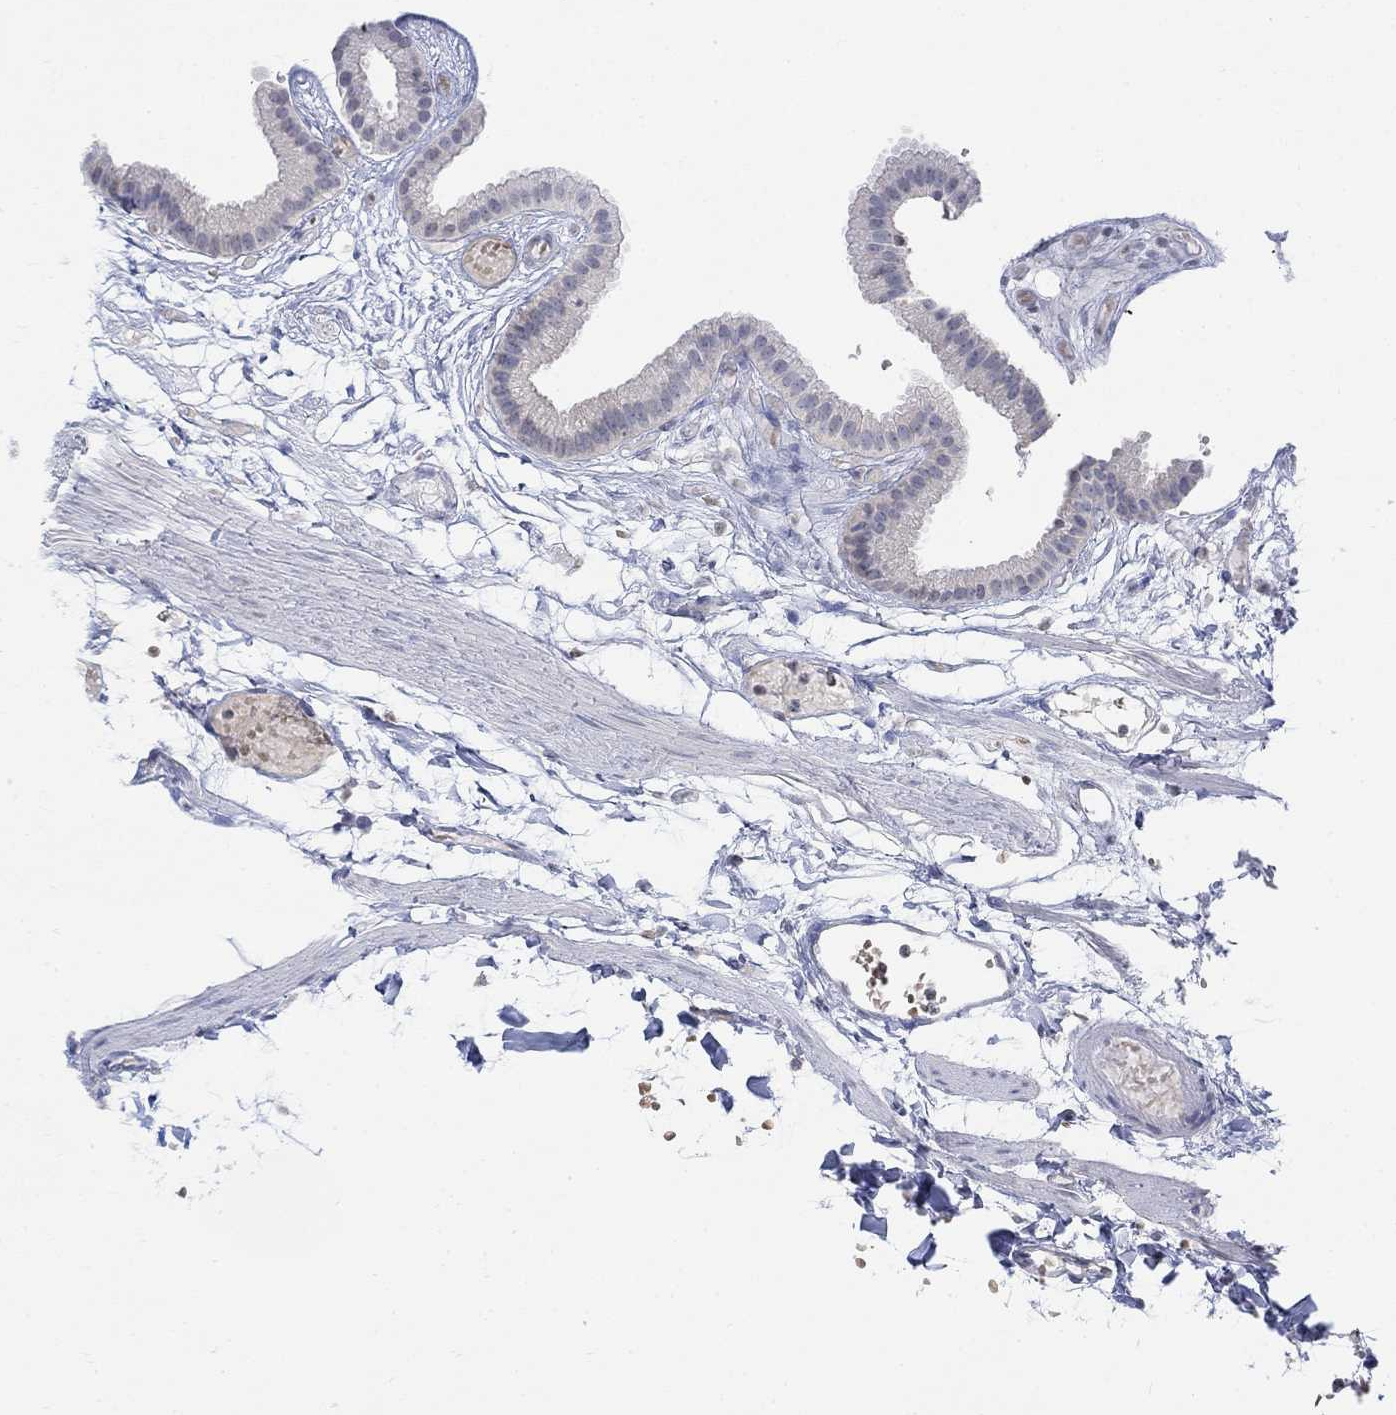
{"staining": {"intensity": "negative", "quantity": "none", "location": "none"}, "tissue": "gallbladder", "cell_type": "Glandular cells", "image_type": "normal", "snomed": [{"axis": "morphology", "description": "Normal tissue, NOS"}, {"axis": "topography", "description": "Gallbladder"}], "caption": "Protein analysis of benign gallbladder shows no significant staining in glandular cells.", "gene": "TMEM255A", "patient": {"sex": "female", "age": 45}}